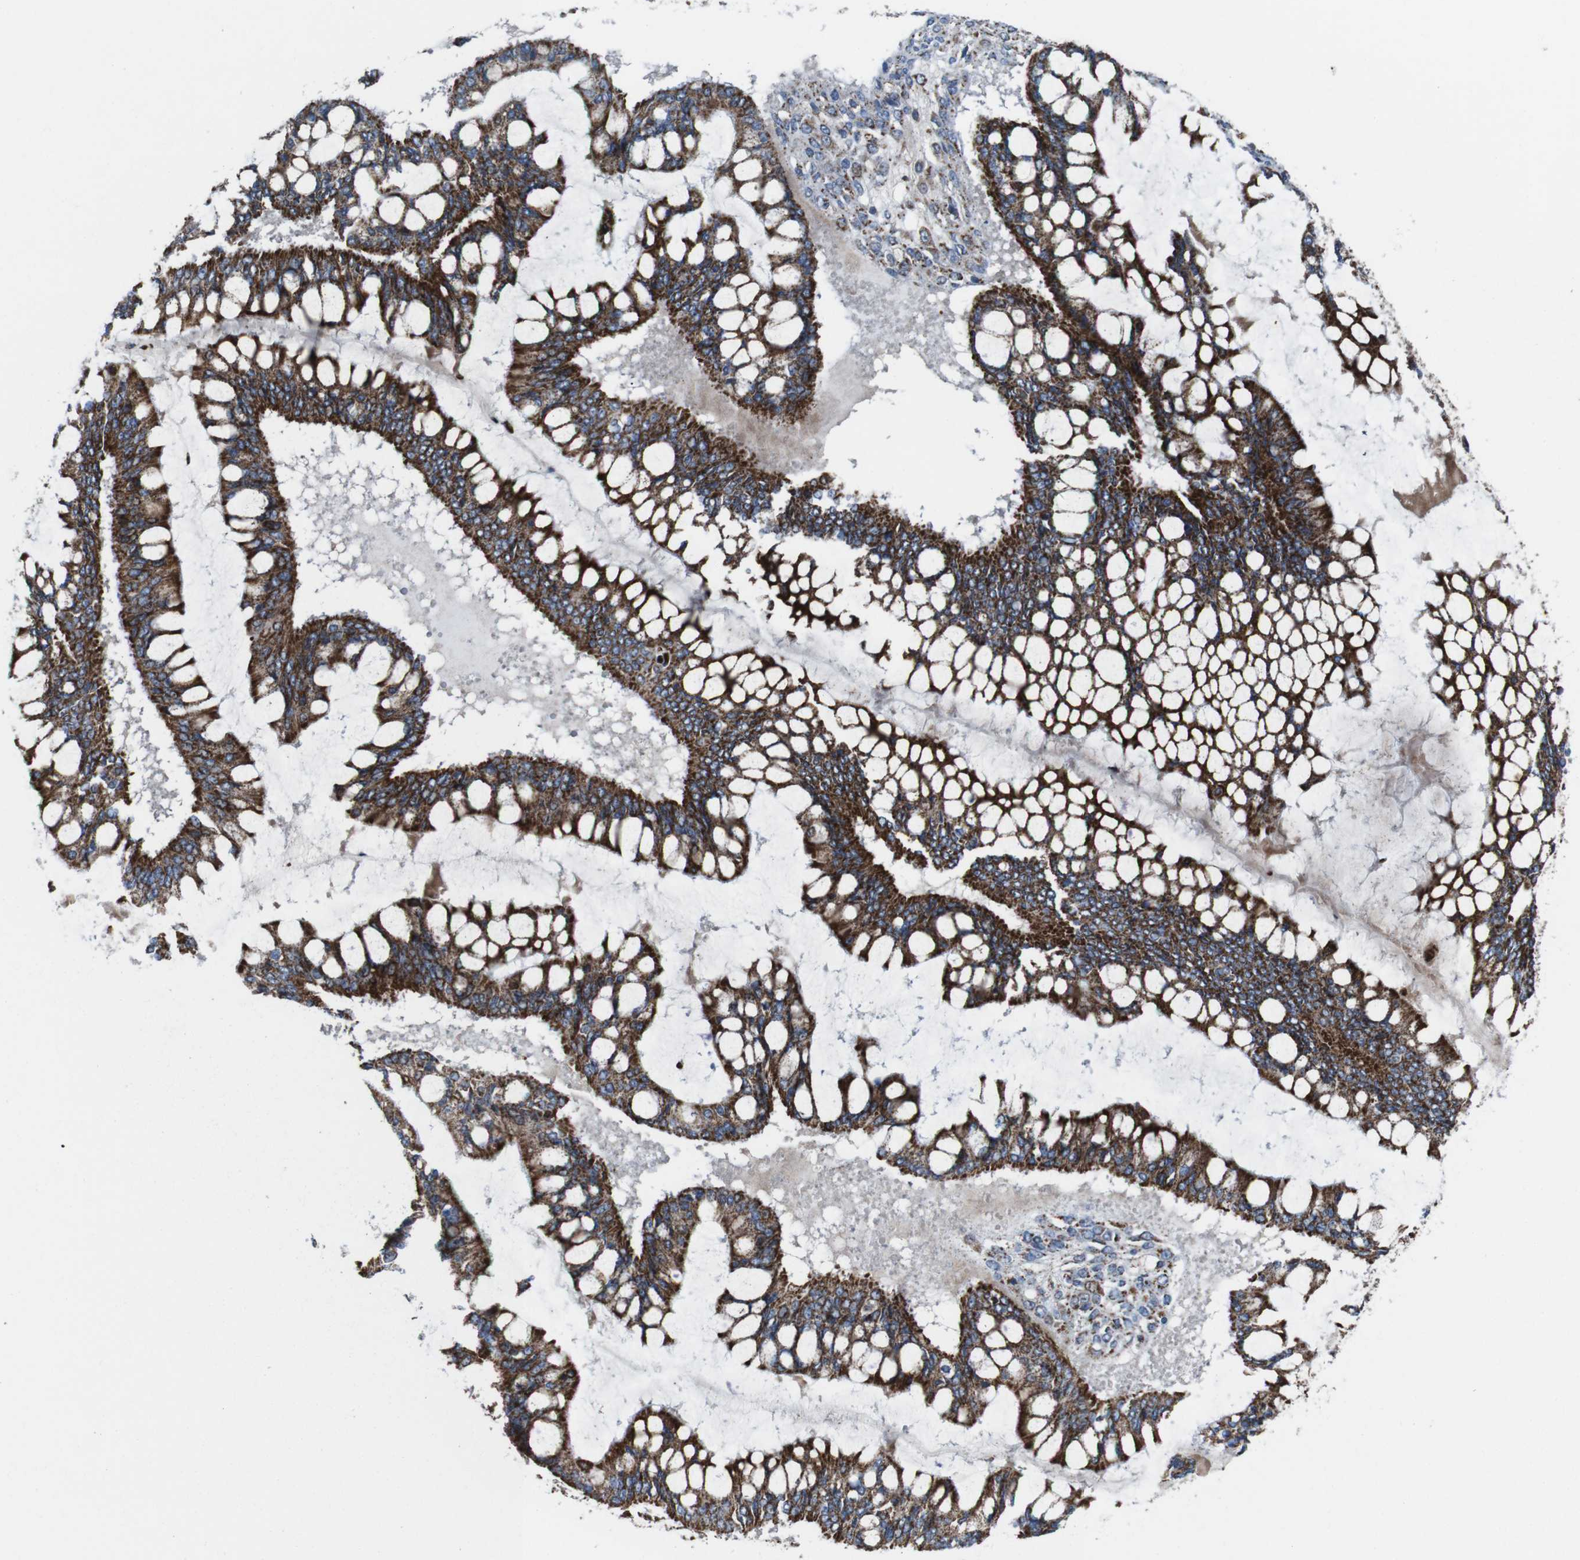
{"staining": {"intensity": "moderate", "quantity": ">75%", "location": "cytoplasmic/membranous"}, "tissue": "ovarian cancer", "cell_type": "Tumor cells", "image_type": "cancer", "snomed": [{"axis": "morphology", "description": "Cystadenocarcinoma, mucinous, NOS"}, {"axis": "topography", "description": "Ovary"}], "caption": "Immunohistochemistry (IHC) (DAB (3,3'-diaminobenzidine)) staining of mucinous cystadenocarcinoma (ovarian) shows moderate cytoplasmic/membranous protein expression in approximately >75% of tumor cells.", "gene": "HK1", "patient": {"sex": "female", "age": 73}}